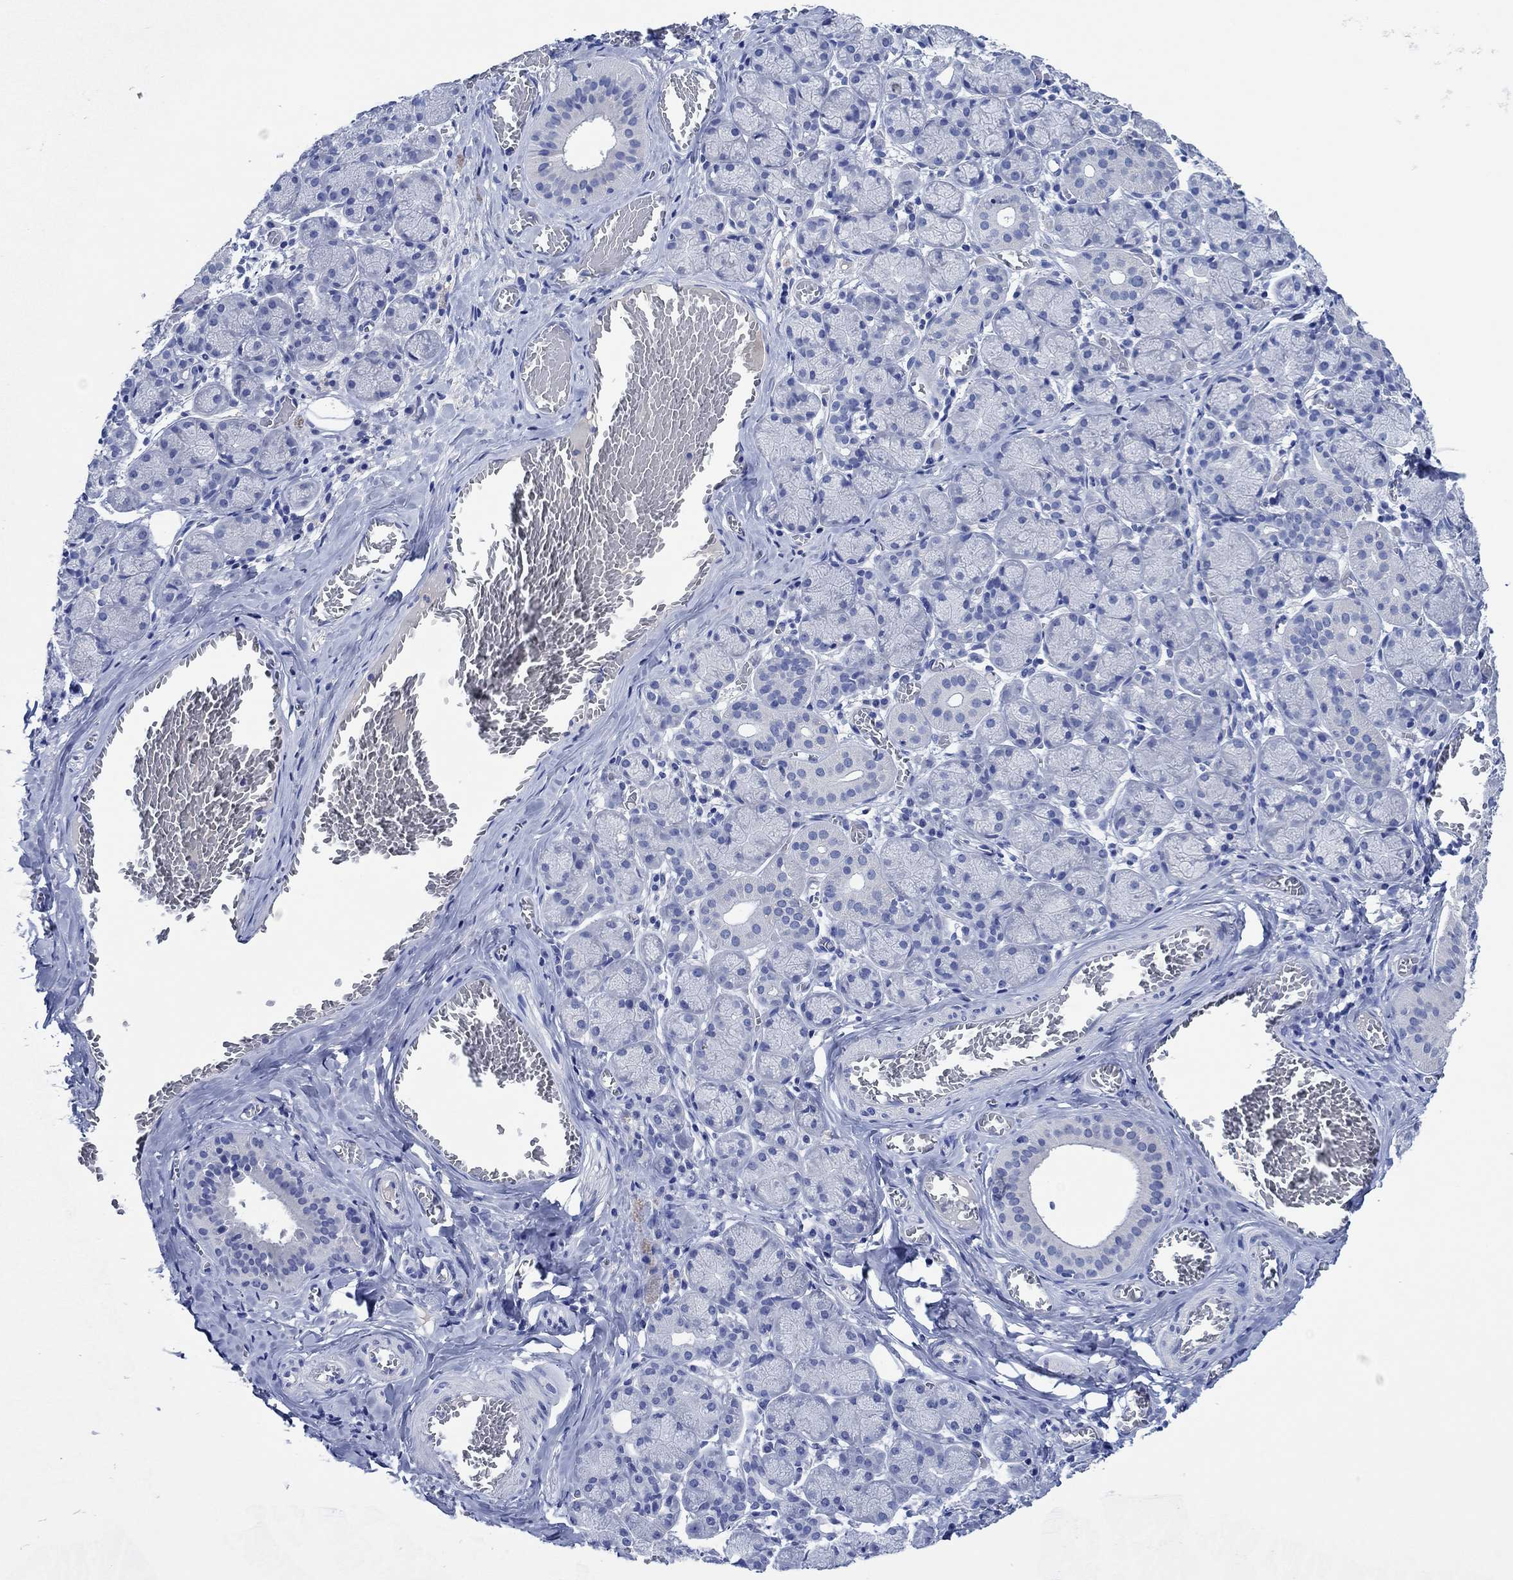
{"staining": {"intensity": "negative", "quantity": "none", "location": "none"}, "tissue": "salivary gland", "cell_type": "Glandular cells", "image_type": "normal", "snomed": [{"axis": "morphology", "description": "Normal tissue, NOS"}, {"axis": "topography", "description": "Salivary gland"}, {"axis": "topography", "description": "Peripheral nerve tissue"}], "caption": "Immunohistochemistry histopathology image of unremarkable salivary gland: human salivary gland stained with DAB displays no significant protein staining in glandular cells.", "gene": "CPNE6", "patient": {"sex": "female", "age": 24}}